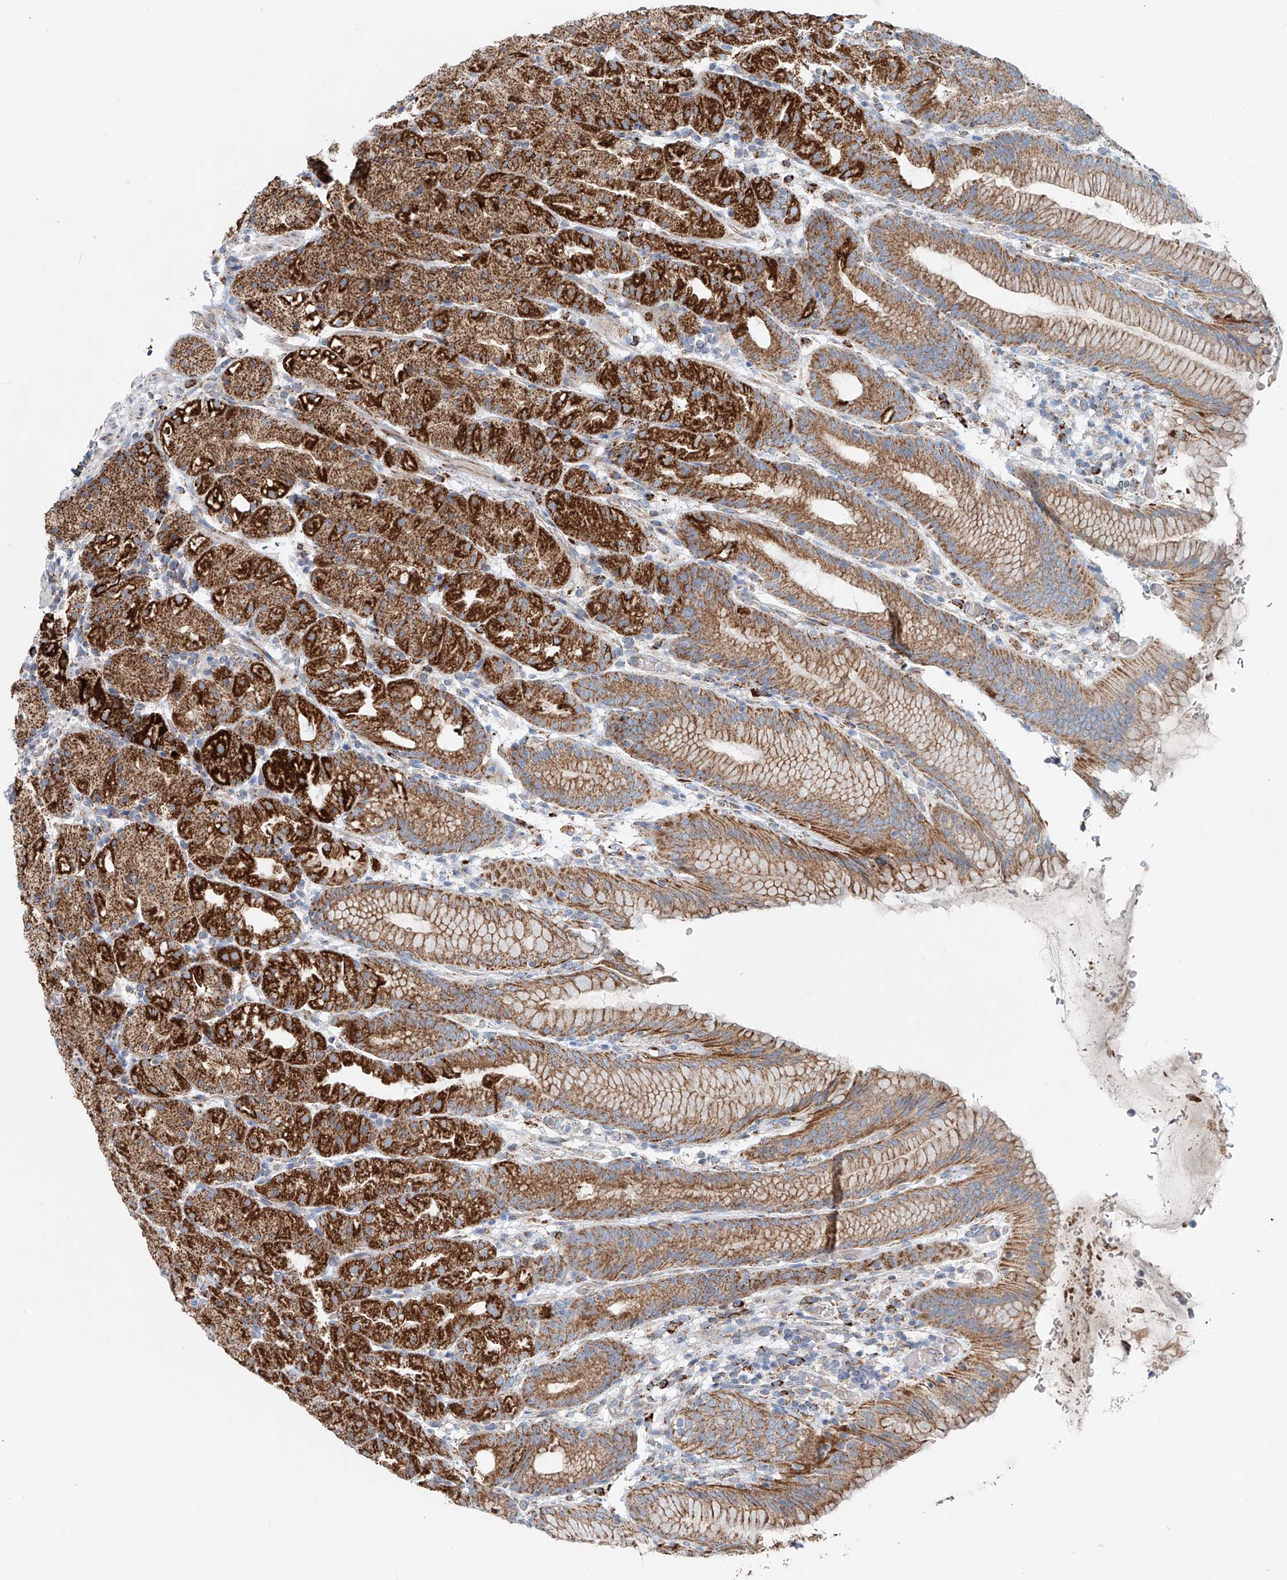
{"staining": {"intensity": "strong", "quantity": ">75%", "location": "cytoplasmic/membranous"}, "tissue": "stomach", "cell_type": "Glandular cells", "image_type": "normal", "snomed": [{"axis": "morphology", "description": "Normal tissue, NOS"}, {"axis": "topography", "description": "Stomach, upper"}], "caption": "DAB (3,3'-diaminobenzidine) immunohistochemical staining of unremarkable human stomach reveals strong cytoplasmic/membranous protein expression in approximately >75% of glandular cells. Nuclei are stained in blue.", "gene": "CARD10", "patient": {"sex": "male", "age": 48}}